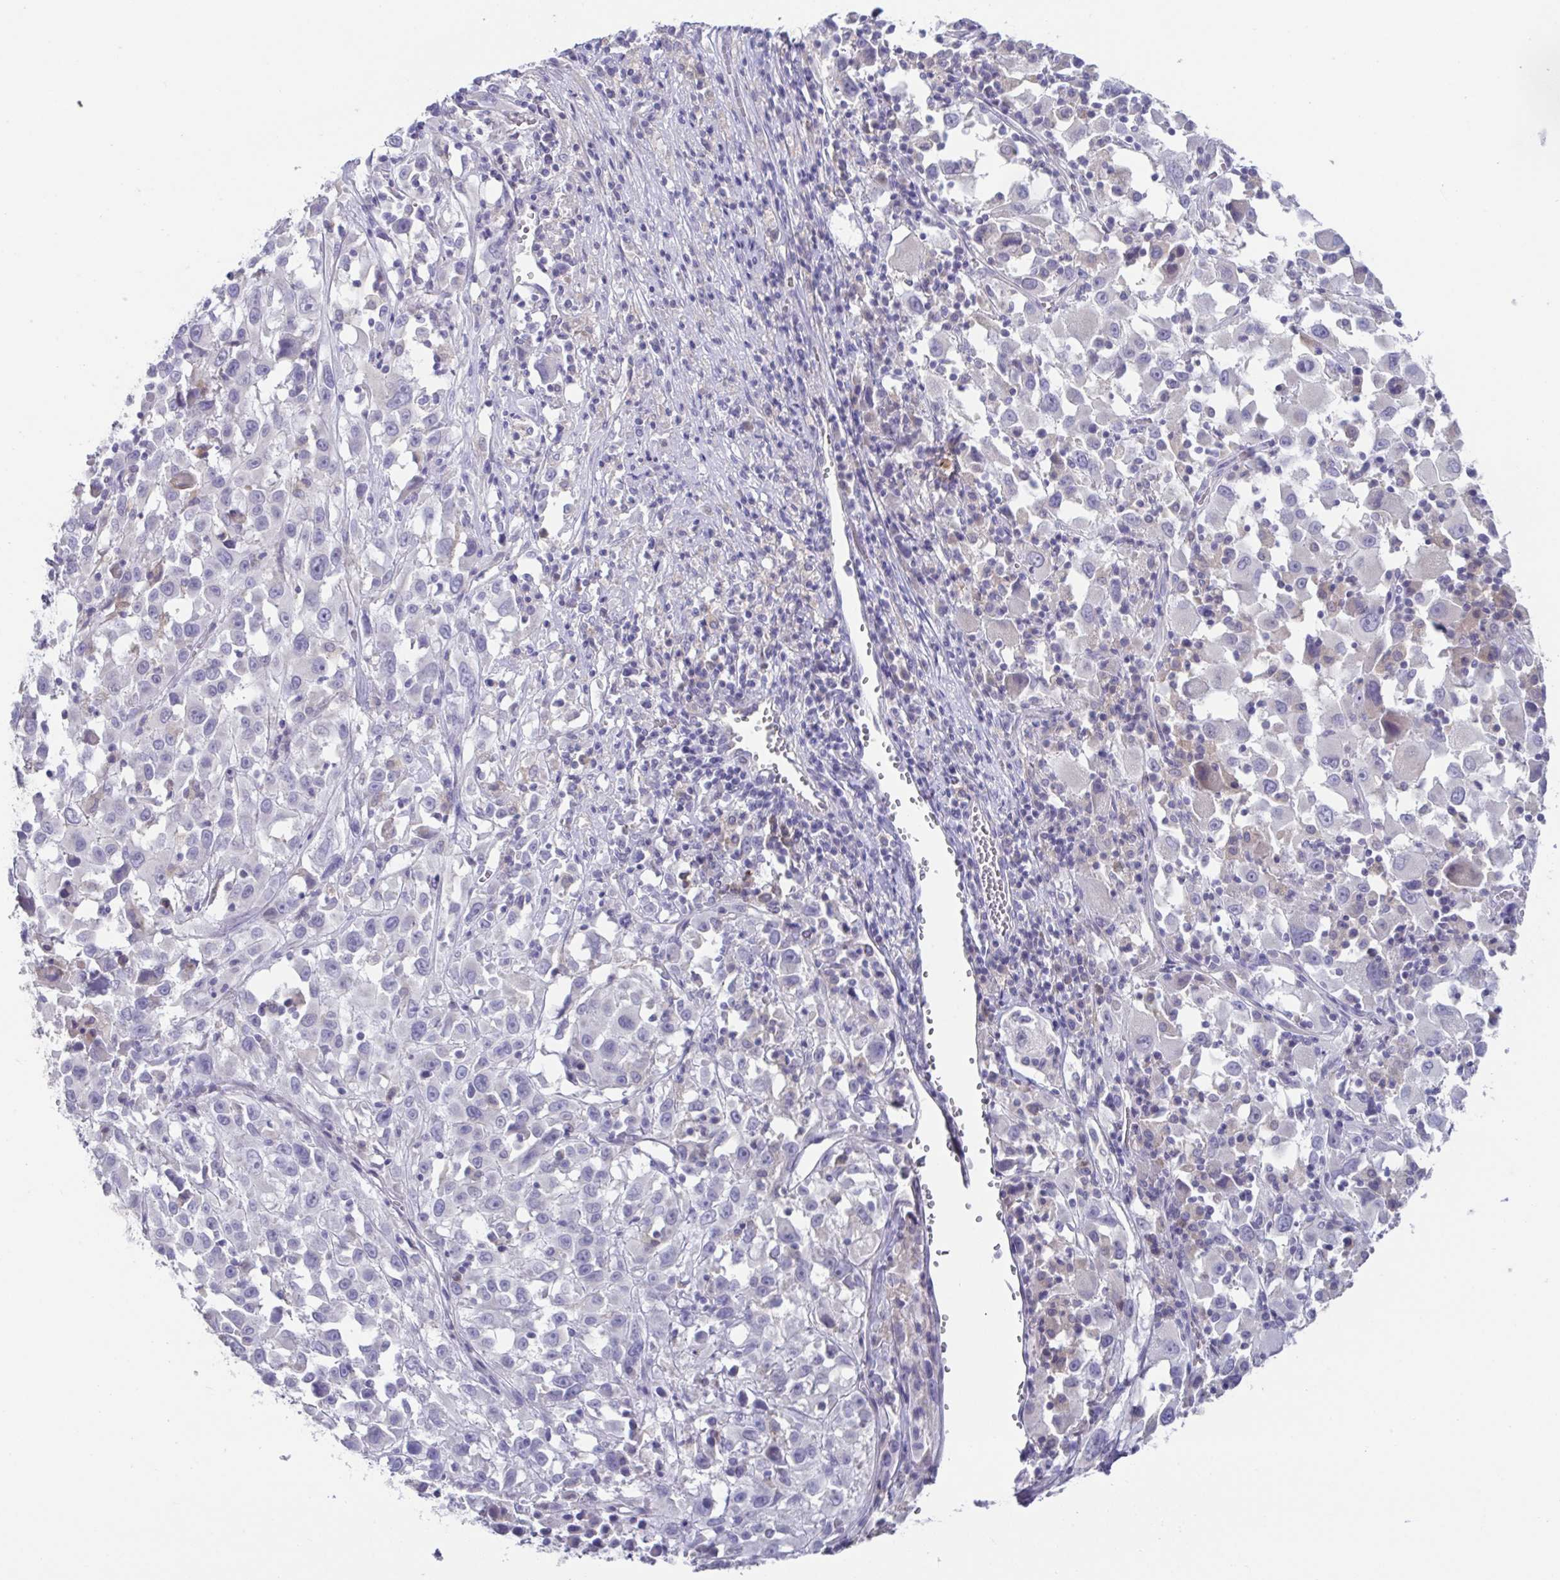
{"staining": {"intensity": "negative", "quantity": "none", "location": "none"}, "tissue": "melanoma", "cell_type": "Tumor cells", "image_type": "cancer", "snomed": [{"axis": "morphology", "description": "Malignant melanoma, Metastatic site"}, {"axis": "topography", "description": "Soft tissue"}], "caption": "Immunohistochemistry (IHC) micrograph of human melanoma stained for a protein (brown), which demonstrates no positivity in tumor cells.", "gene": "RDH11", "patient": {"sex": "male", "age": 50}}